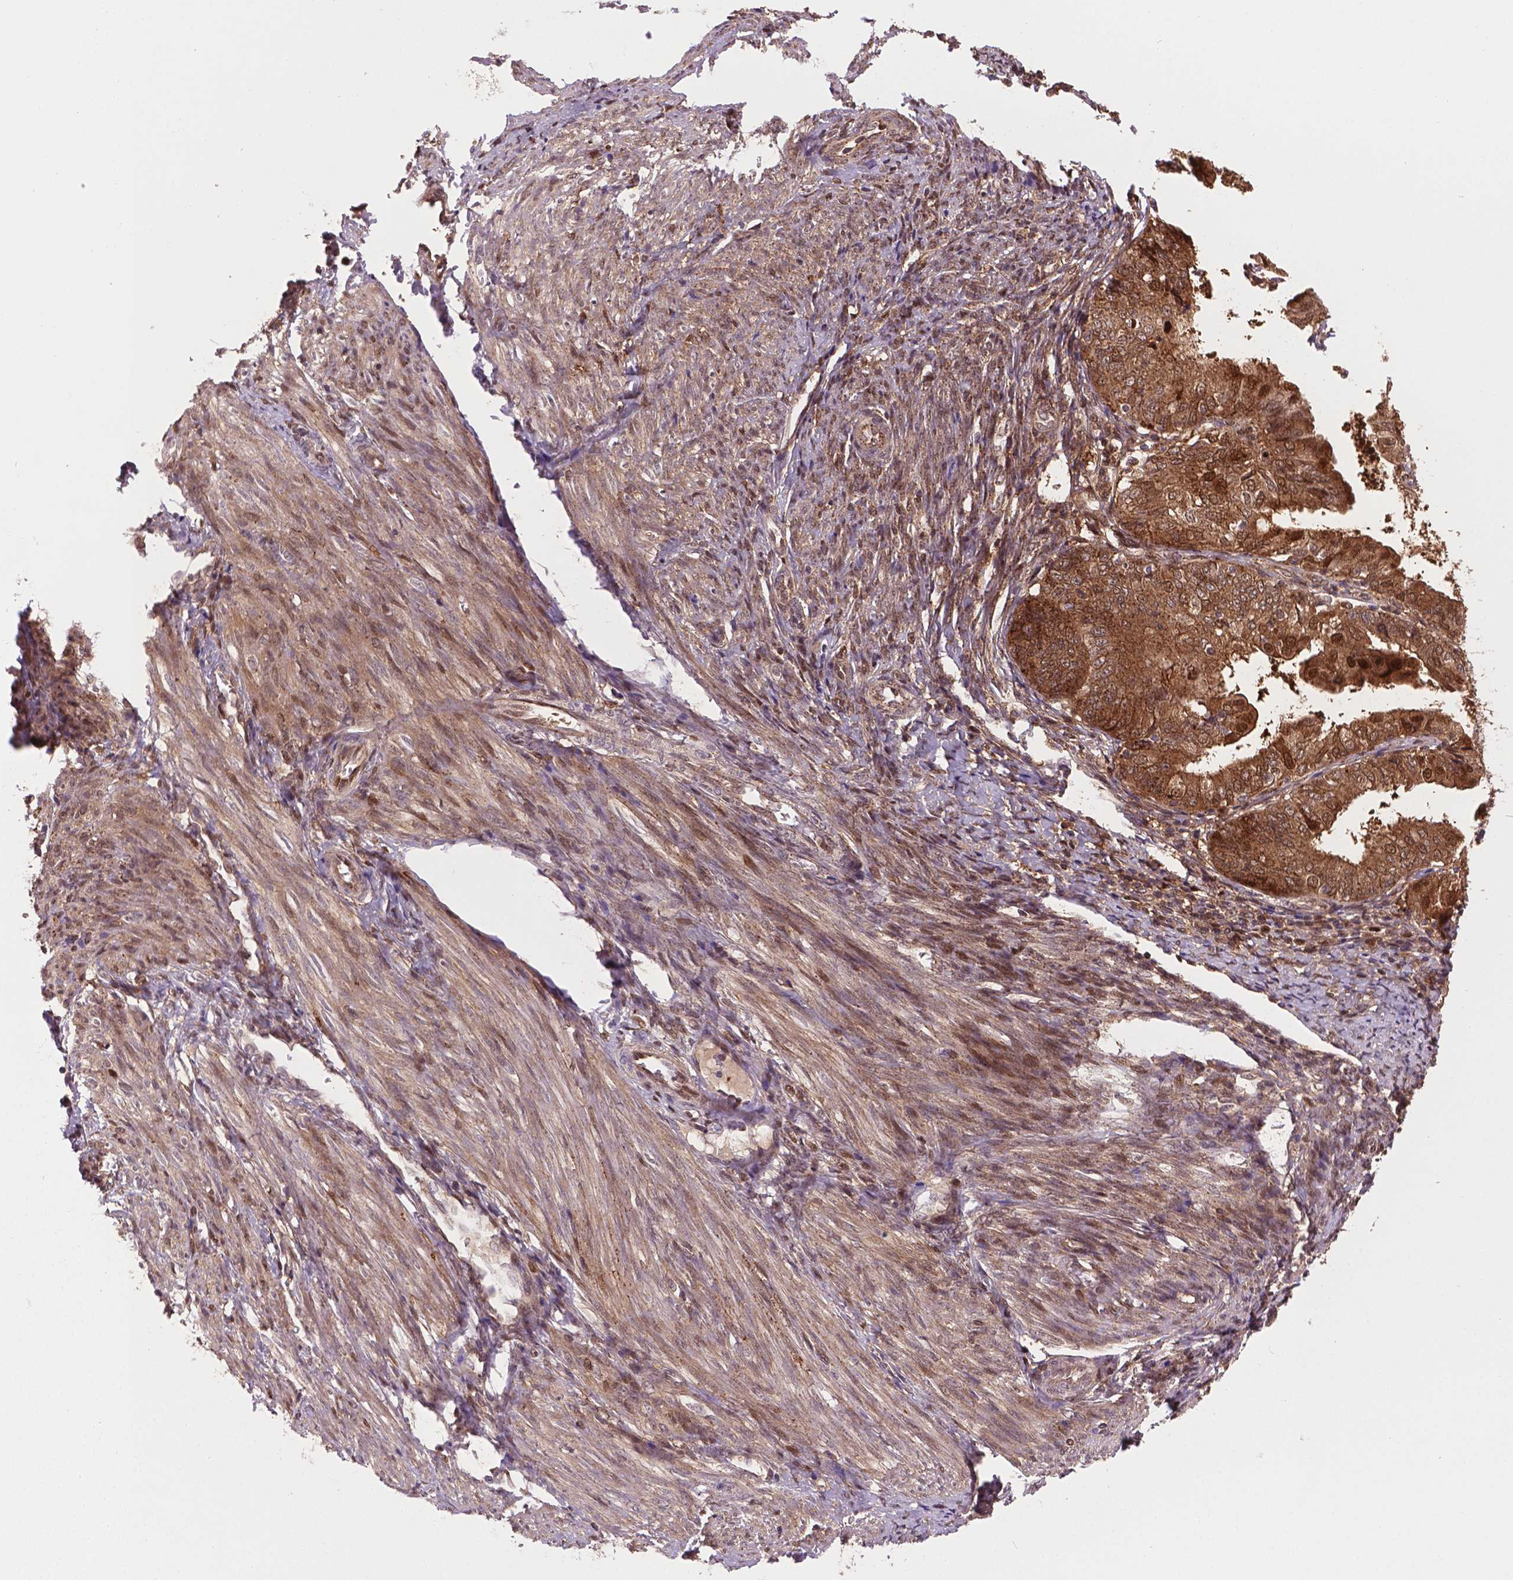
{"staining": {"intensity": "moderate", "quantity": ">75%", "location": "cytoplasmic/membranous,nuclear"}, "tissue": "endometrial cancer", "cell_type": "Tumor cells", "image_type": "cancer", "snomed": [{"axis": "morphology", "description": "Adenocarcinoma, NOS"}, {"axis": "topography", "description": "Endometrium"}], "caption": "Adenocarcinoma (endometrial) stained for a protein (brown) shows moderate cytoplasmic/membranous and nuclear positive expression in approximately >75% of tumor cells.", "gene": "PLIN3", "patient": {"sex": "female", "age": 68}}